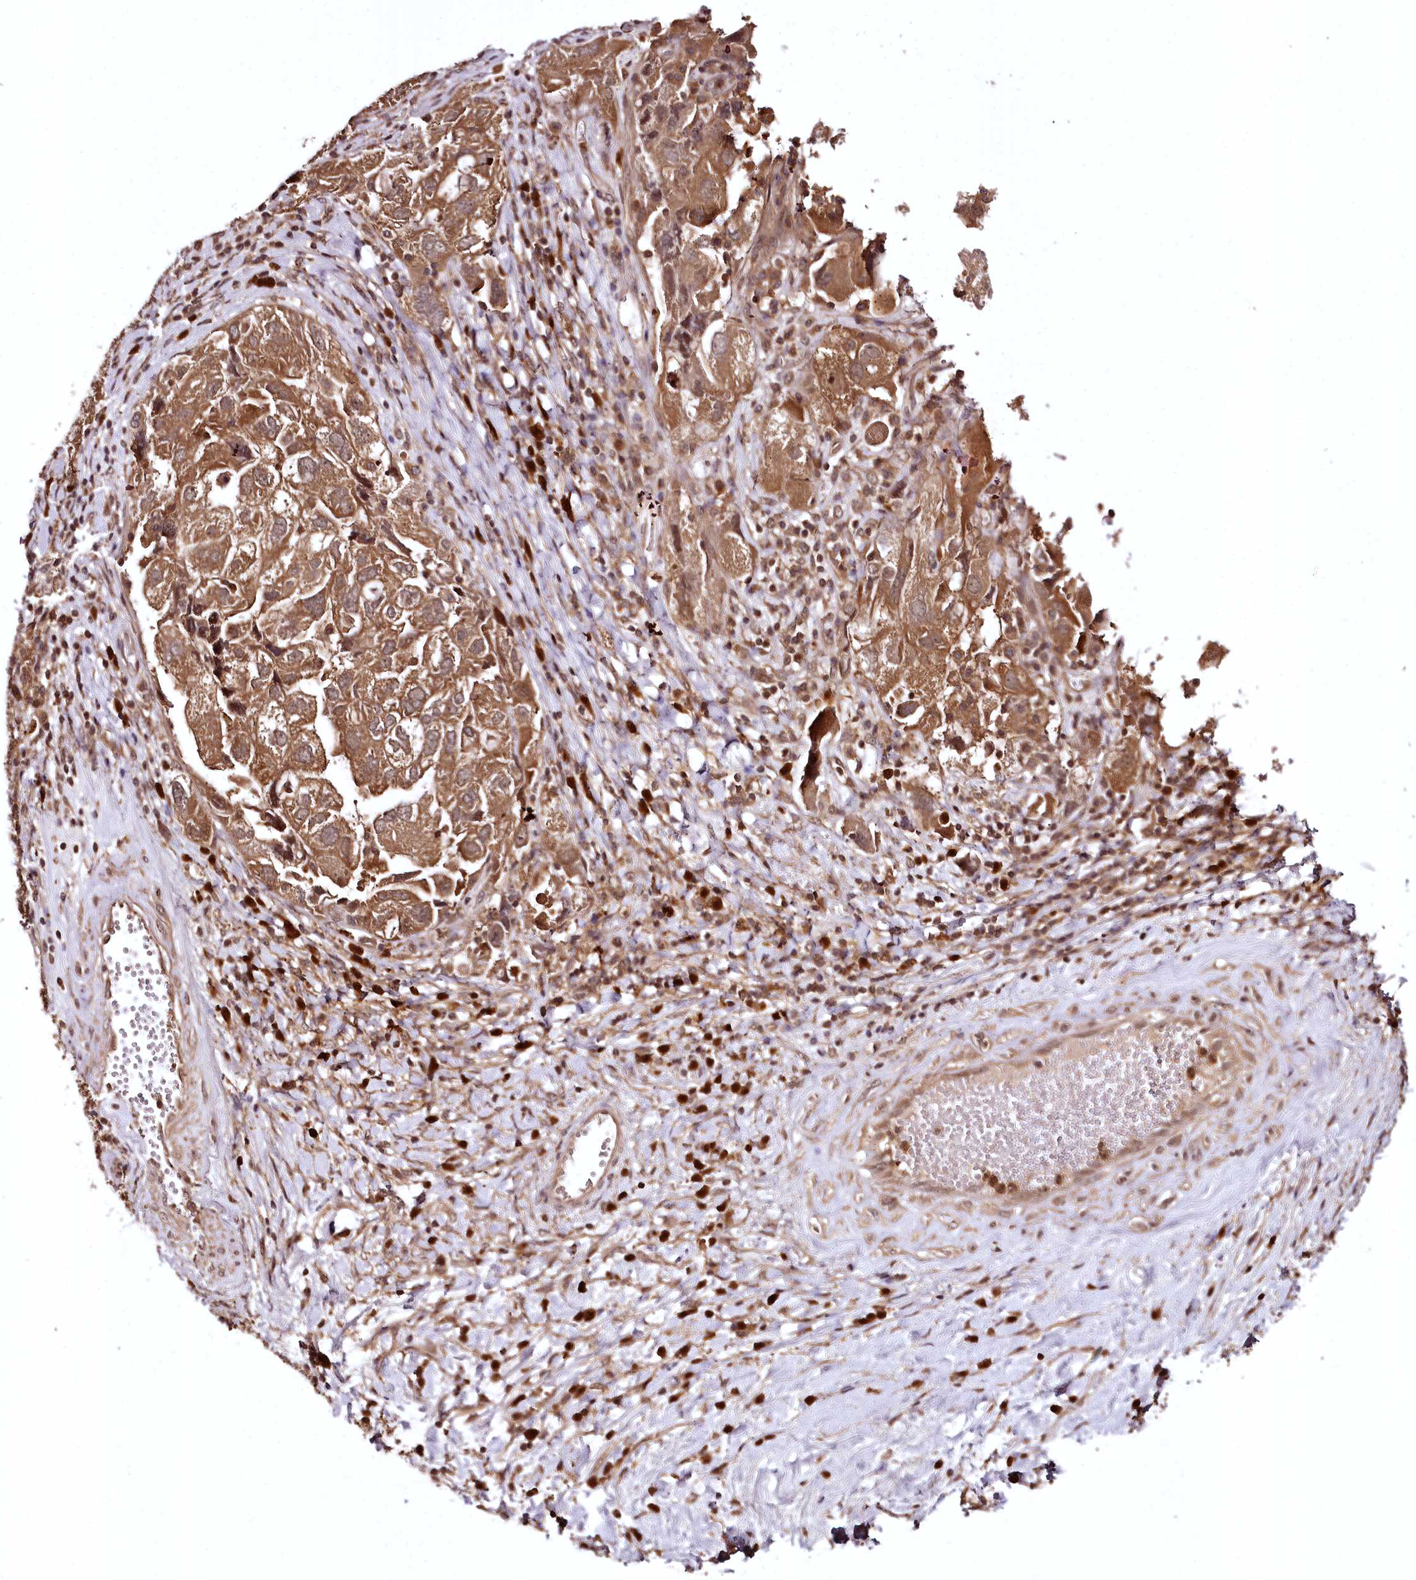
{"staining": {"intensity": "moderate", "quantity": ">75%", "location": "cytoplasmic/membranous"}, "tissue": "ovarian cancer", "cell_type": "Tumor cells", "image_type": "cancer", "snomed": [{"axis": "morphology", "description": "Carcinoma, NOS"}, {"axis": "morphology", "description": "Cystadenocarcinoma, serous, NOS"}, {"axis": "topography", "description": "Ovary"}], "caption": "There is medium levels of moderate cytoplasmic/membranous staining in tumor cells of ovarian cancer, as demonstrated by immunohistochemical staining (brown color).", "gene": "TTC12", "patient": {"sex": "female", "age": 69}}